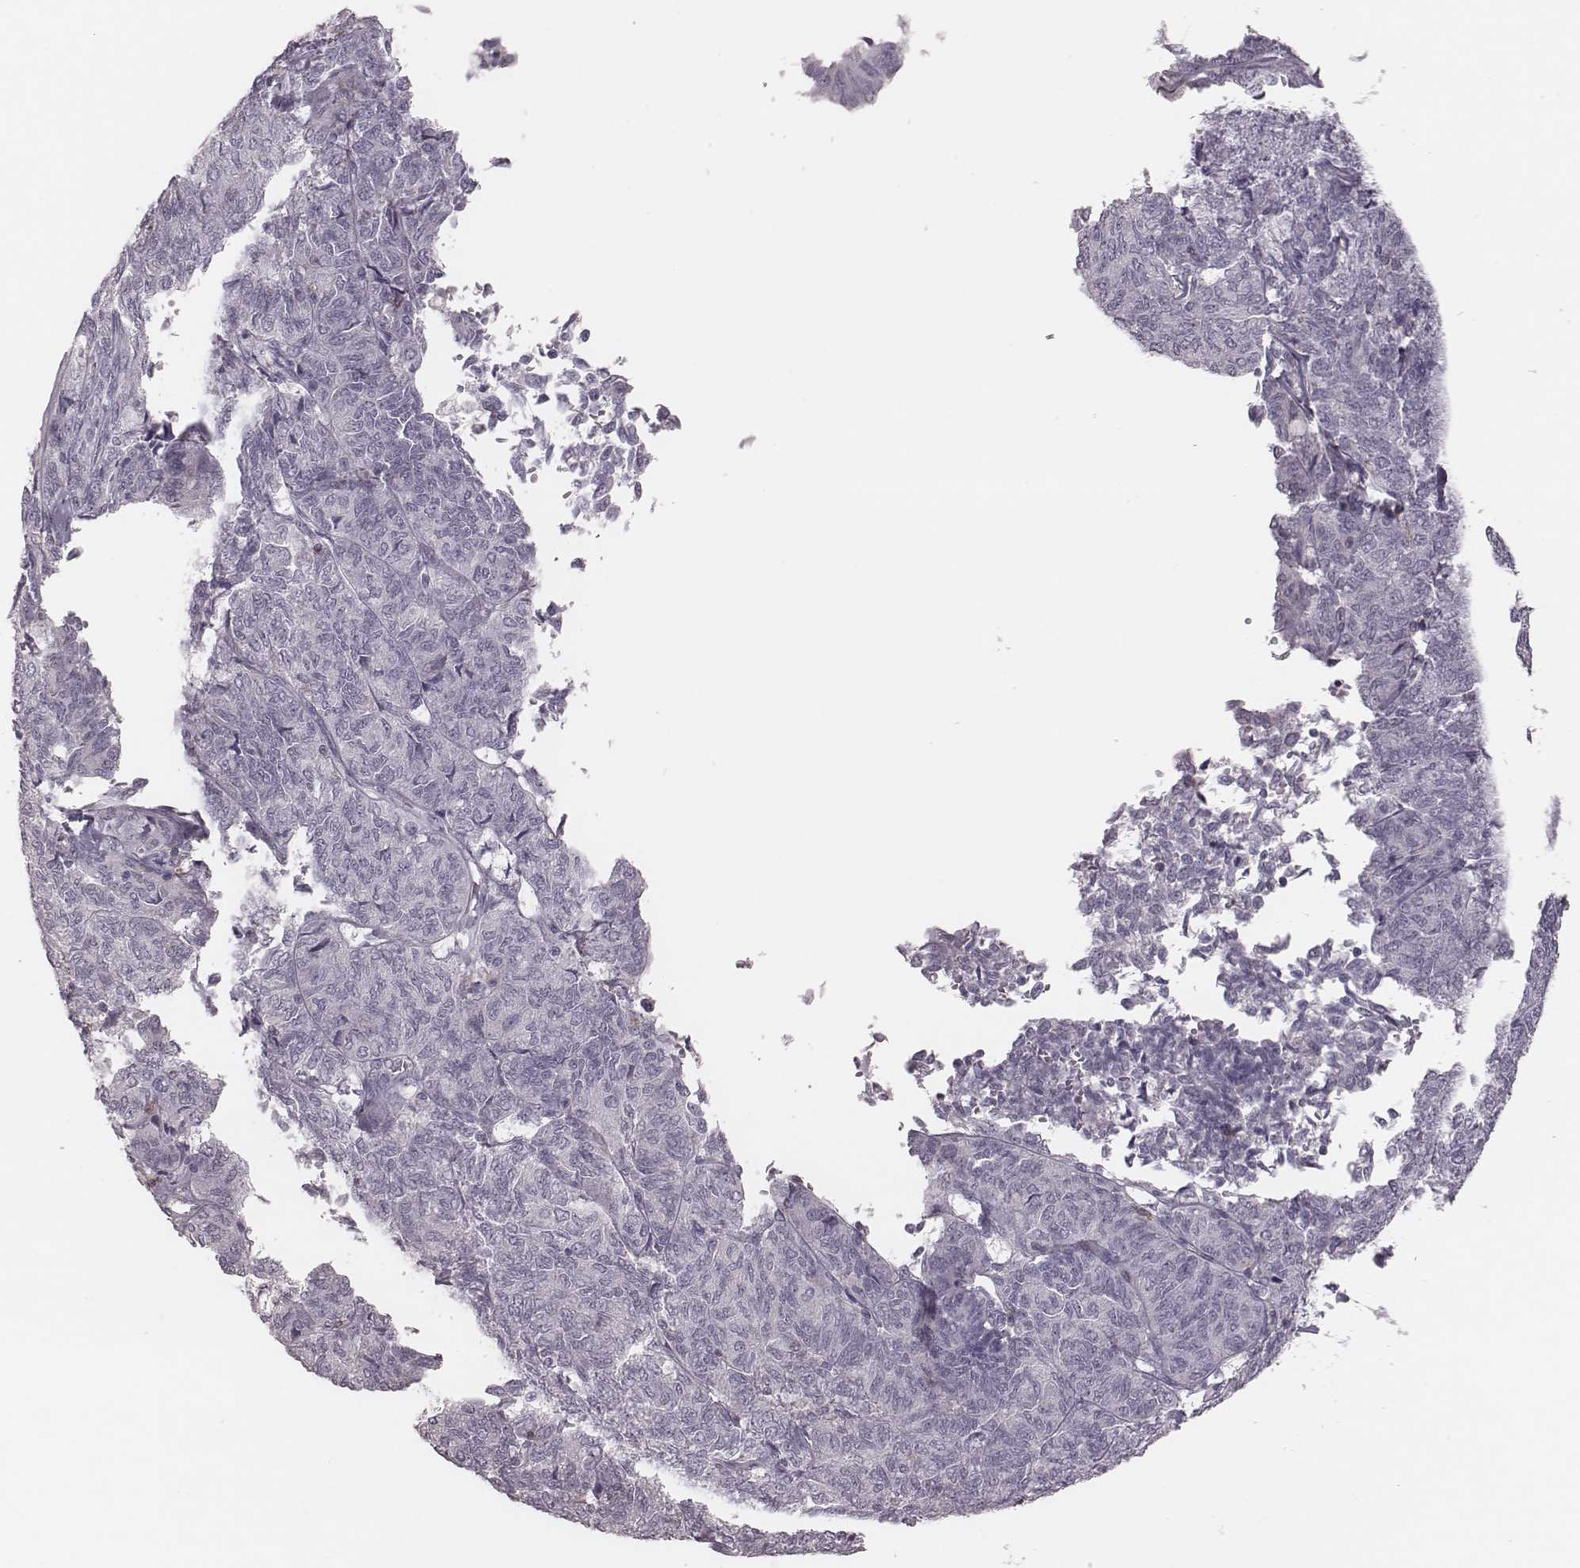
{"staining": {"intensity": "negative", "quantity": "none", "location": "none"}, "tissue": "ovarian cancer", "cell_type": "Tumor cells", "image_type": "cancer", "snomed": [{"axis": "morphology", "description": "Carcinoma, endometroid"}, {"axis": "topography", "description": "Ovary"}], "caption": "Ovarian endometroid carcinoma stained for a protein using immunohistochemistry shows no positivity tumor cells.", "gene": "PDCD1", "patient": {"sex": "female", "age": 80}}